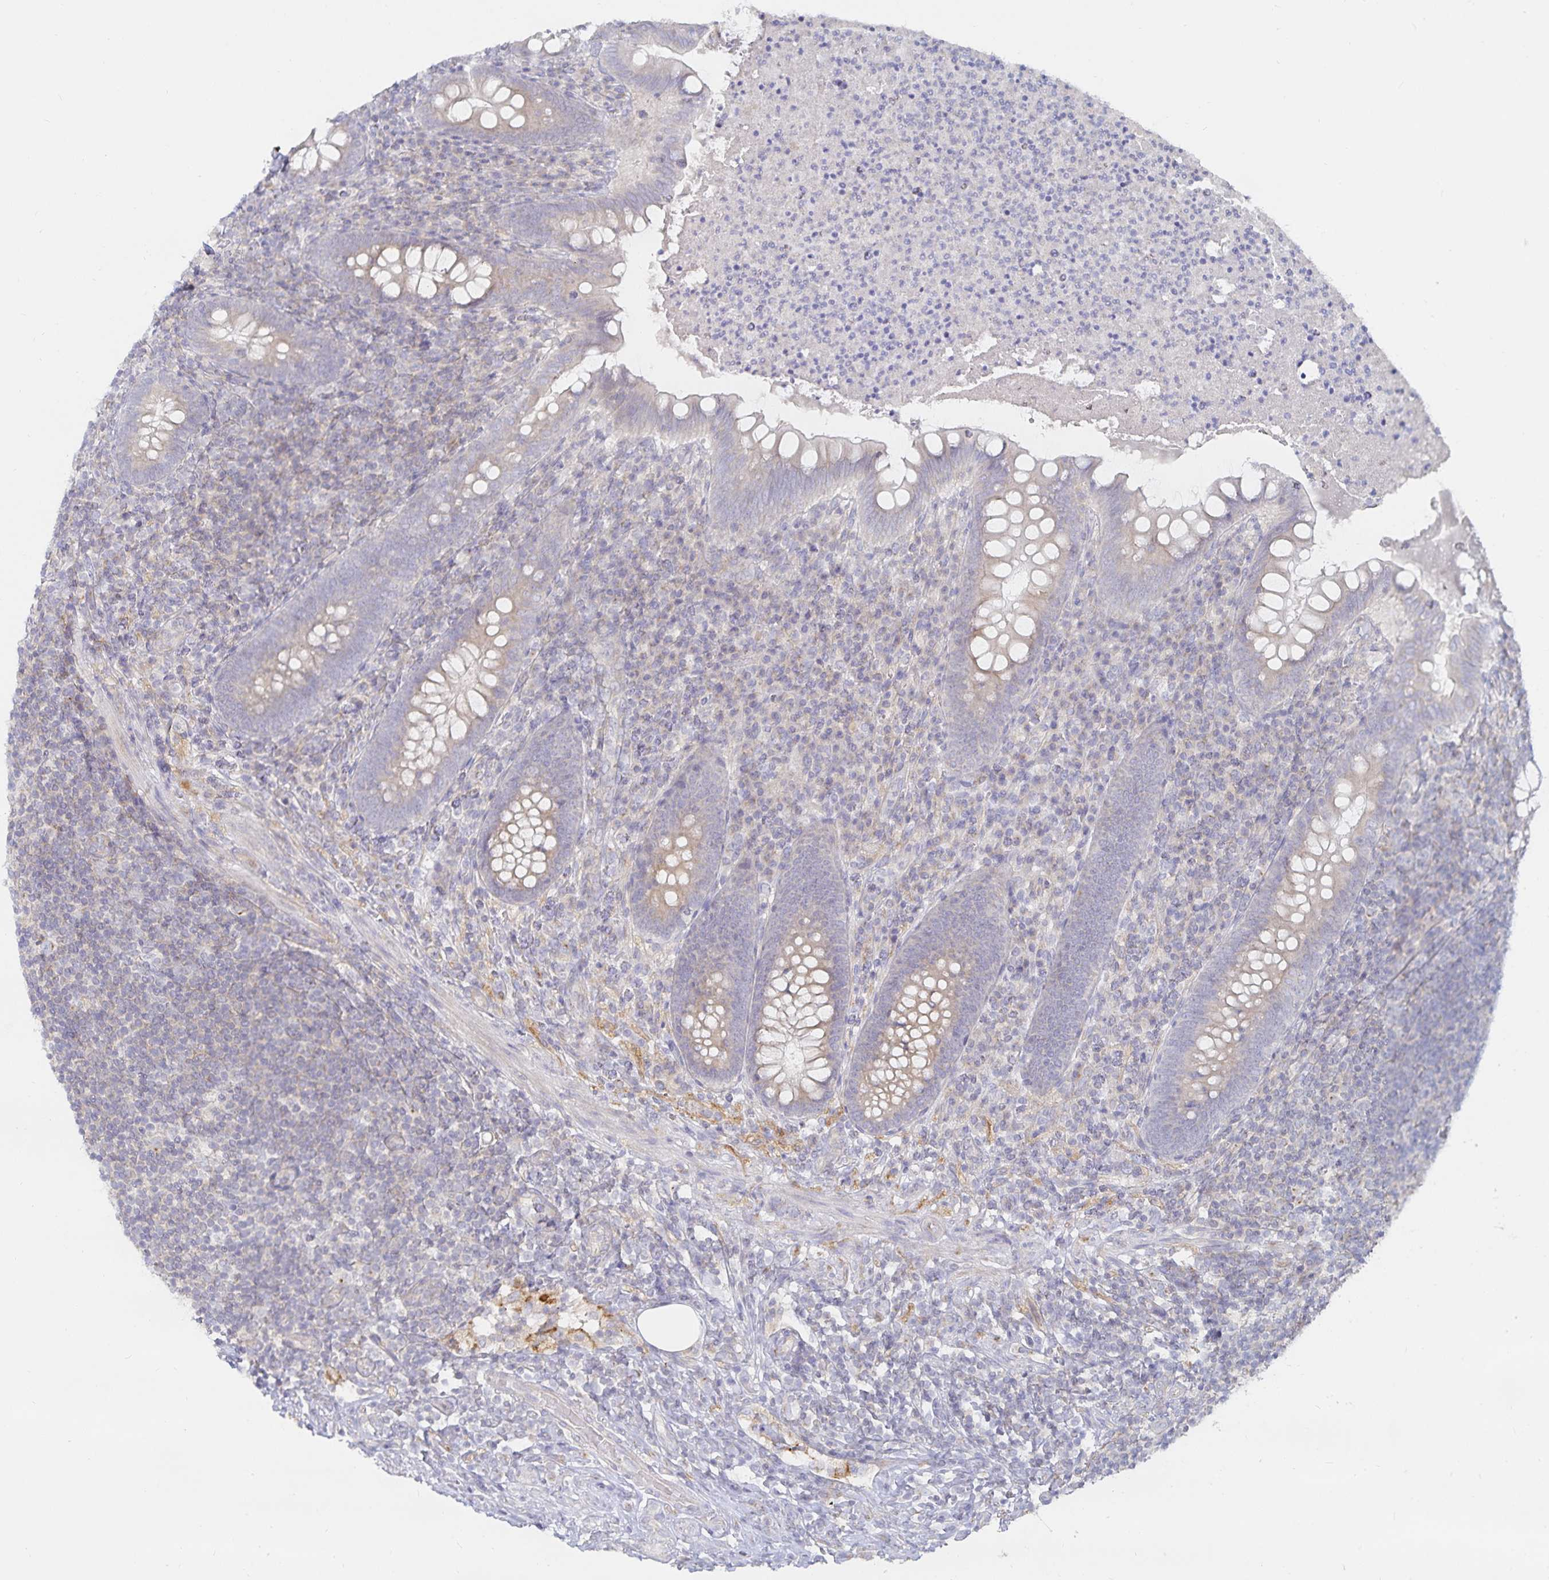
{"staining": {"intensity": "weak", "quantity": "25%-75%", "location": "cytoplasmic/membranous"}, "tissue": "appendix", "cell_type": "Glandular cells", "image_type": "normal", "snomed": [{"axis": "morphology", "description": "Normal tissue, NOS"}, {"axis": "topography", "description": "Appendix"}], "caption": "Weak cytoplasmic/membranous expression for a protein is identified in approximately 25%-75% of glandular cells of benign appendix using immunohistochemistry.", "gene": "SFTPA1", "patient": {"sex": "male", "age": 47}}